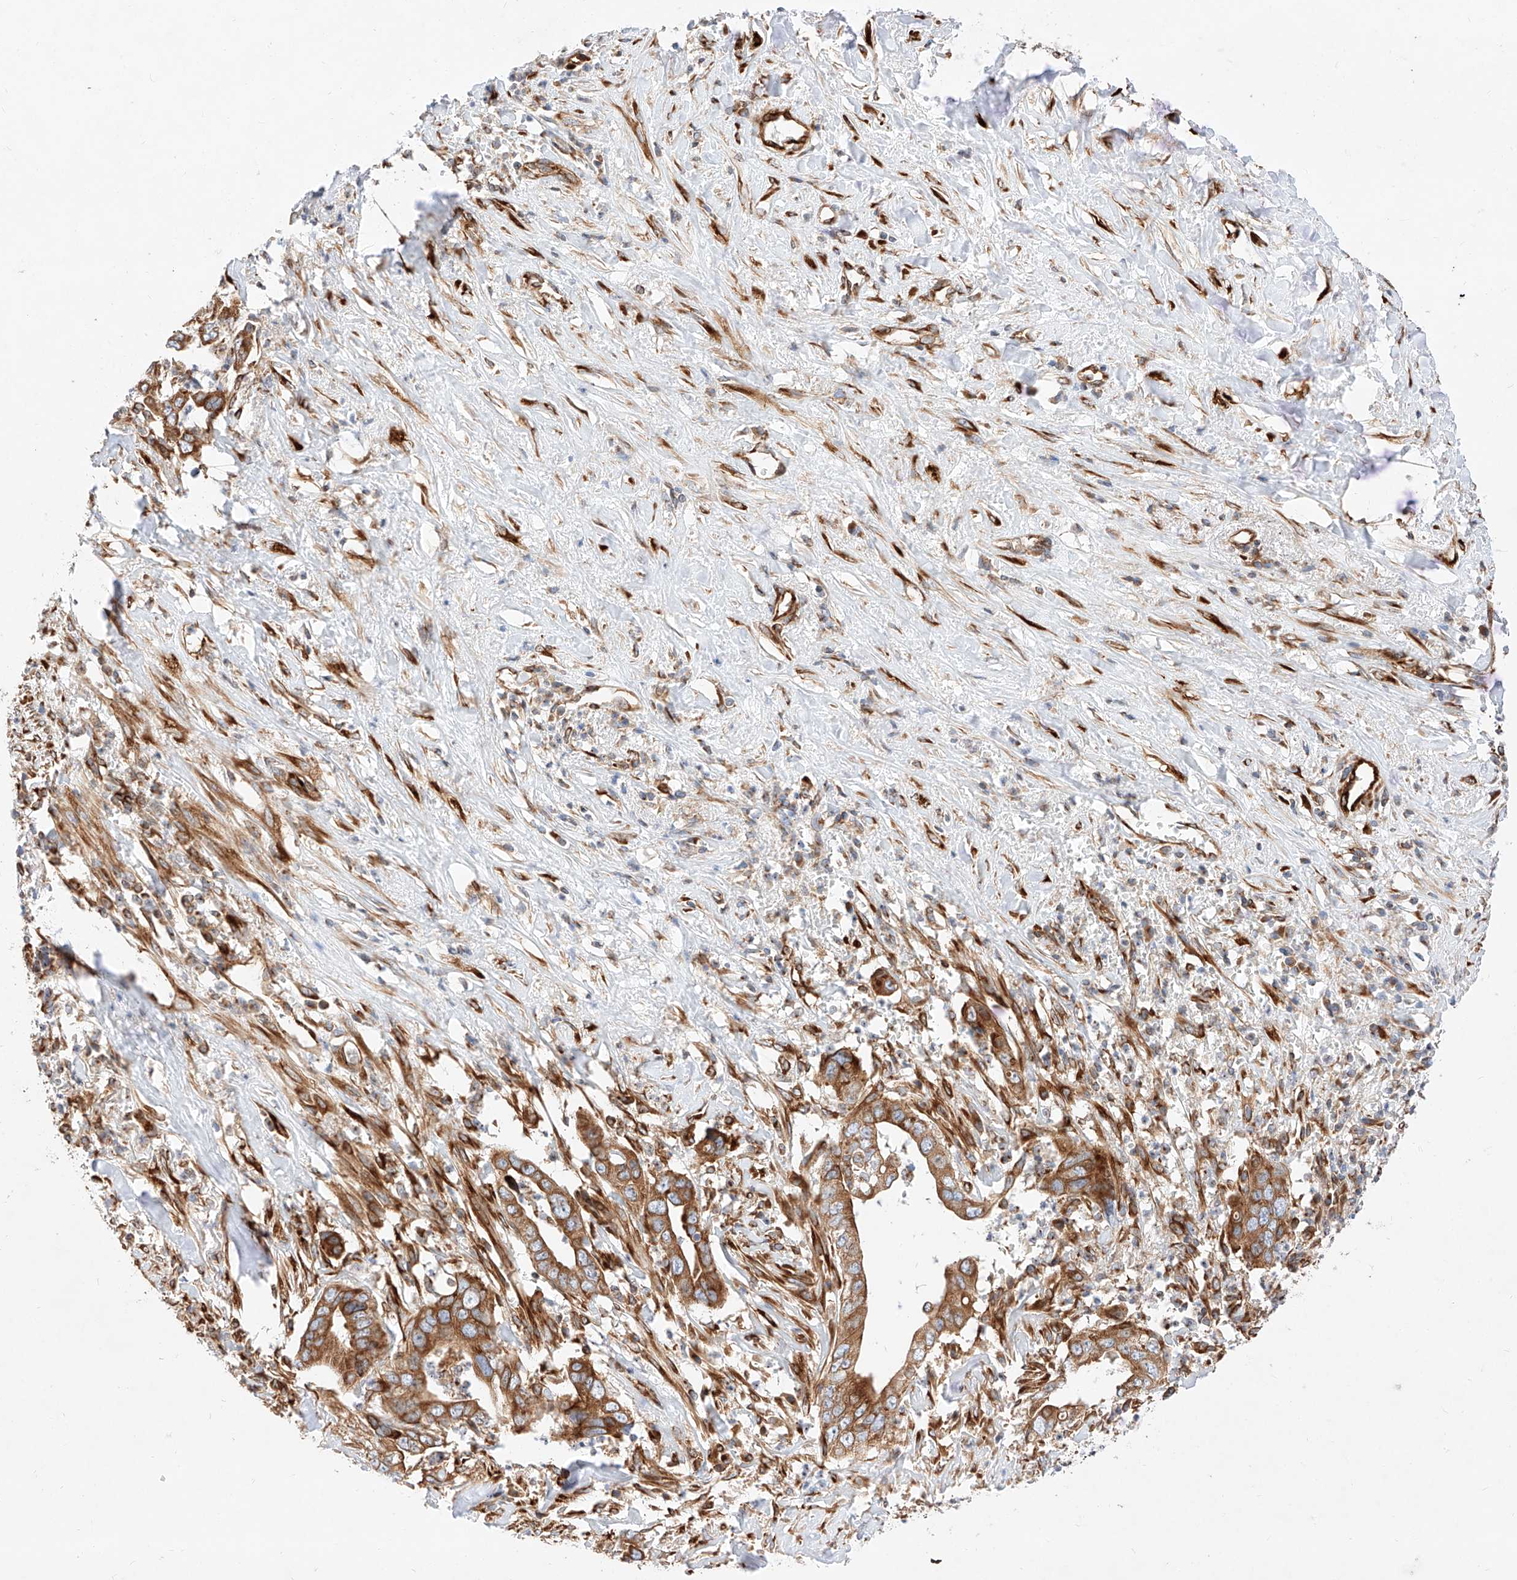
{"staining": {"intensity": "moderate", "quantity": ">75%", "location": "cytoplasmic/membranous"}, "tissue": "liver cancer", "cell_type": "Tumor cells", "image_type": "cancer", "snomed": [{"axis": "morphology", "description": "Cholangiocarcinoma"}, {"axis": "topography", "description": "Liver"}], "caption": "About >75% of tumor cells in cholangiocarcinoma (liver) reveal moderate cytoplasmic/membranous protein staining as visualized by brown immunohistochemical staining.", "gene": "CSGALNACT2", "patient": {"sex": "female", "age": 79}}